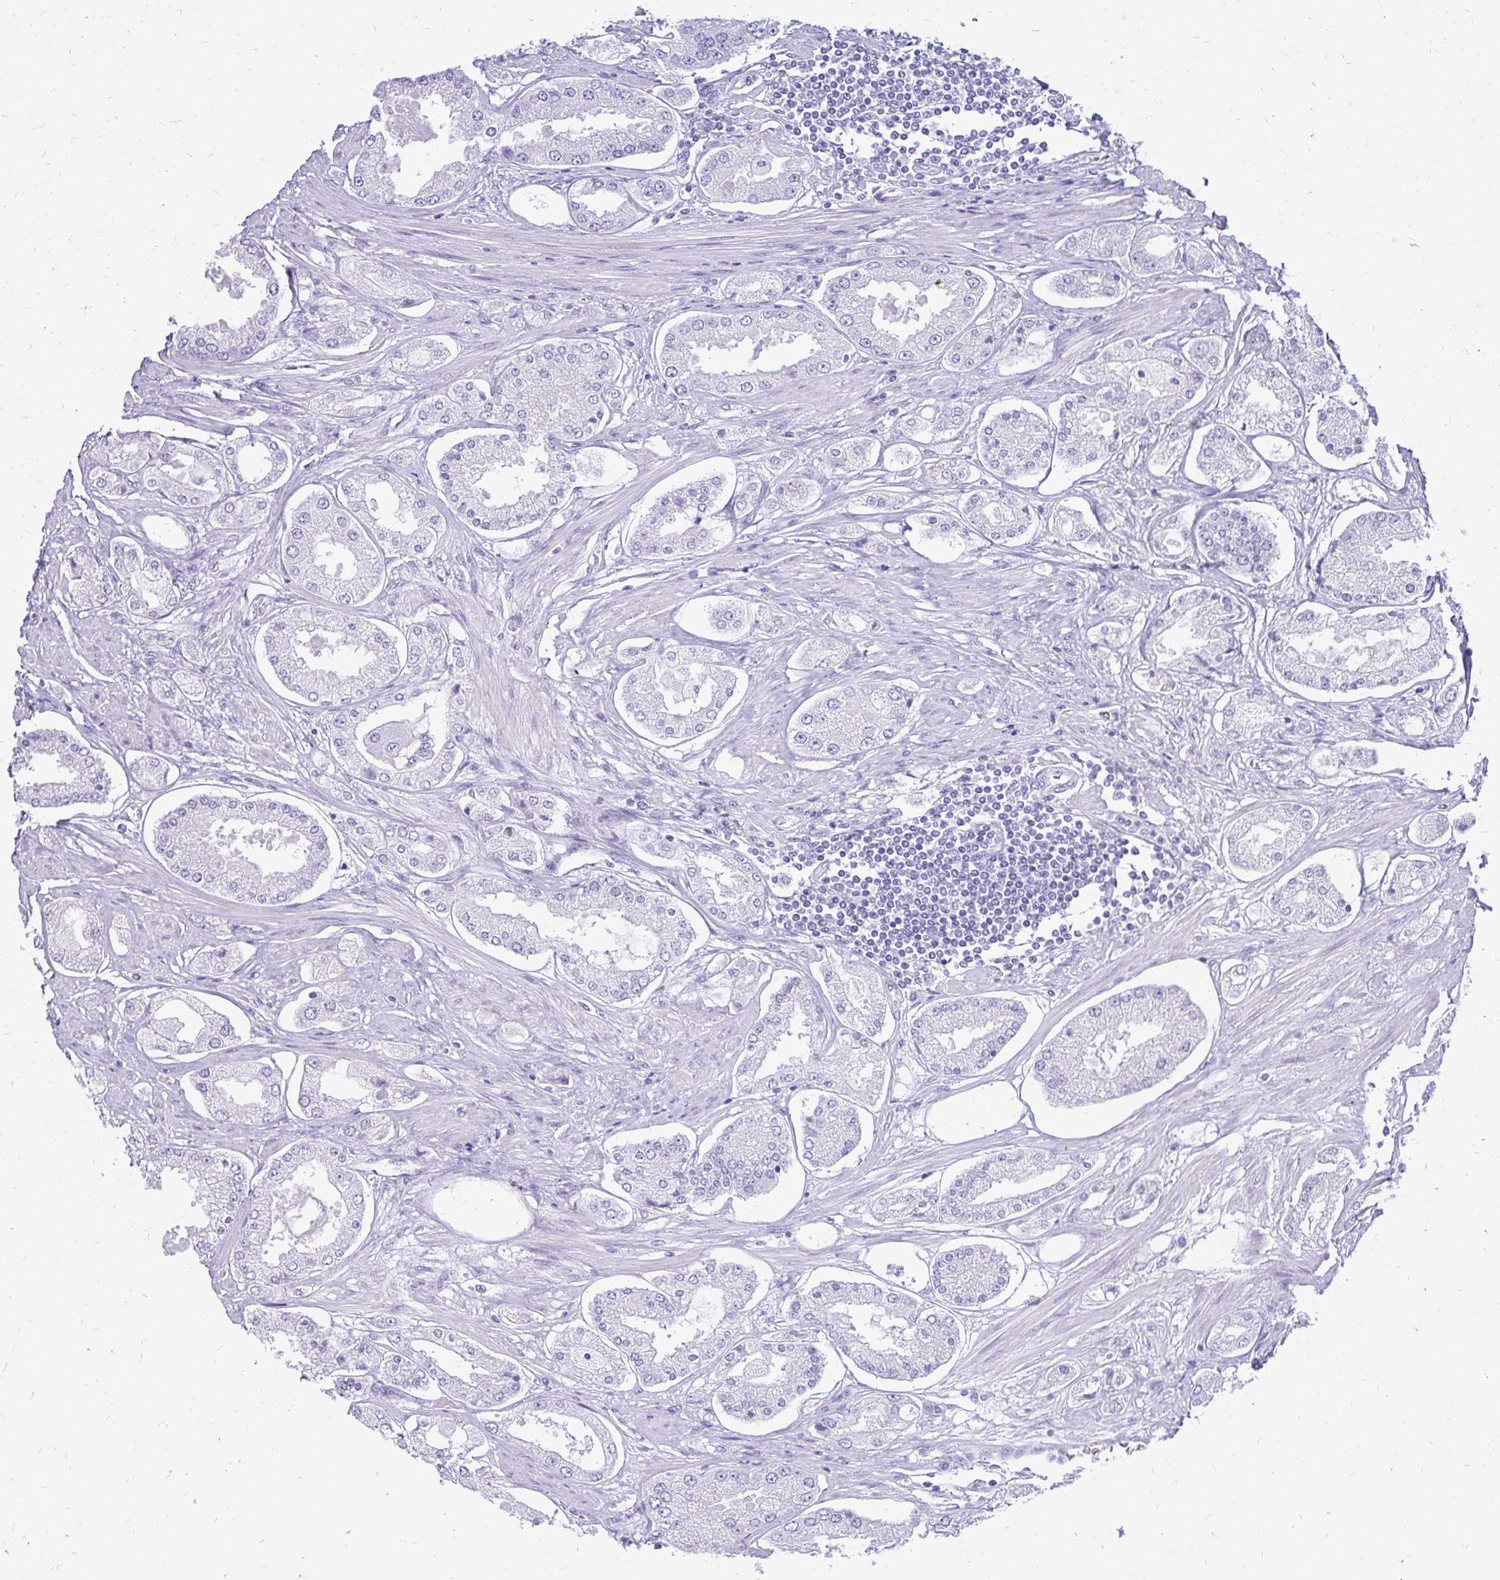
{"staining": {"intensity": "negative", "quantity": "none", "location": "none"}, "tissue": "prostate cancer", "cell_type": "Tumor cells", "image_type": "cancer", "snomed": [{"axis": "morphology", "description": "Adenocarcinoma, High grade"}, {"axis": "topography", "description": "Prostate"}], "caption": "The image exhibits no staining of tumor cells in prostate adenocarcinoma (high-grade).", "gene": "PRAP1", "patient": {"sex": "male", "age": 69}}